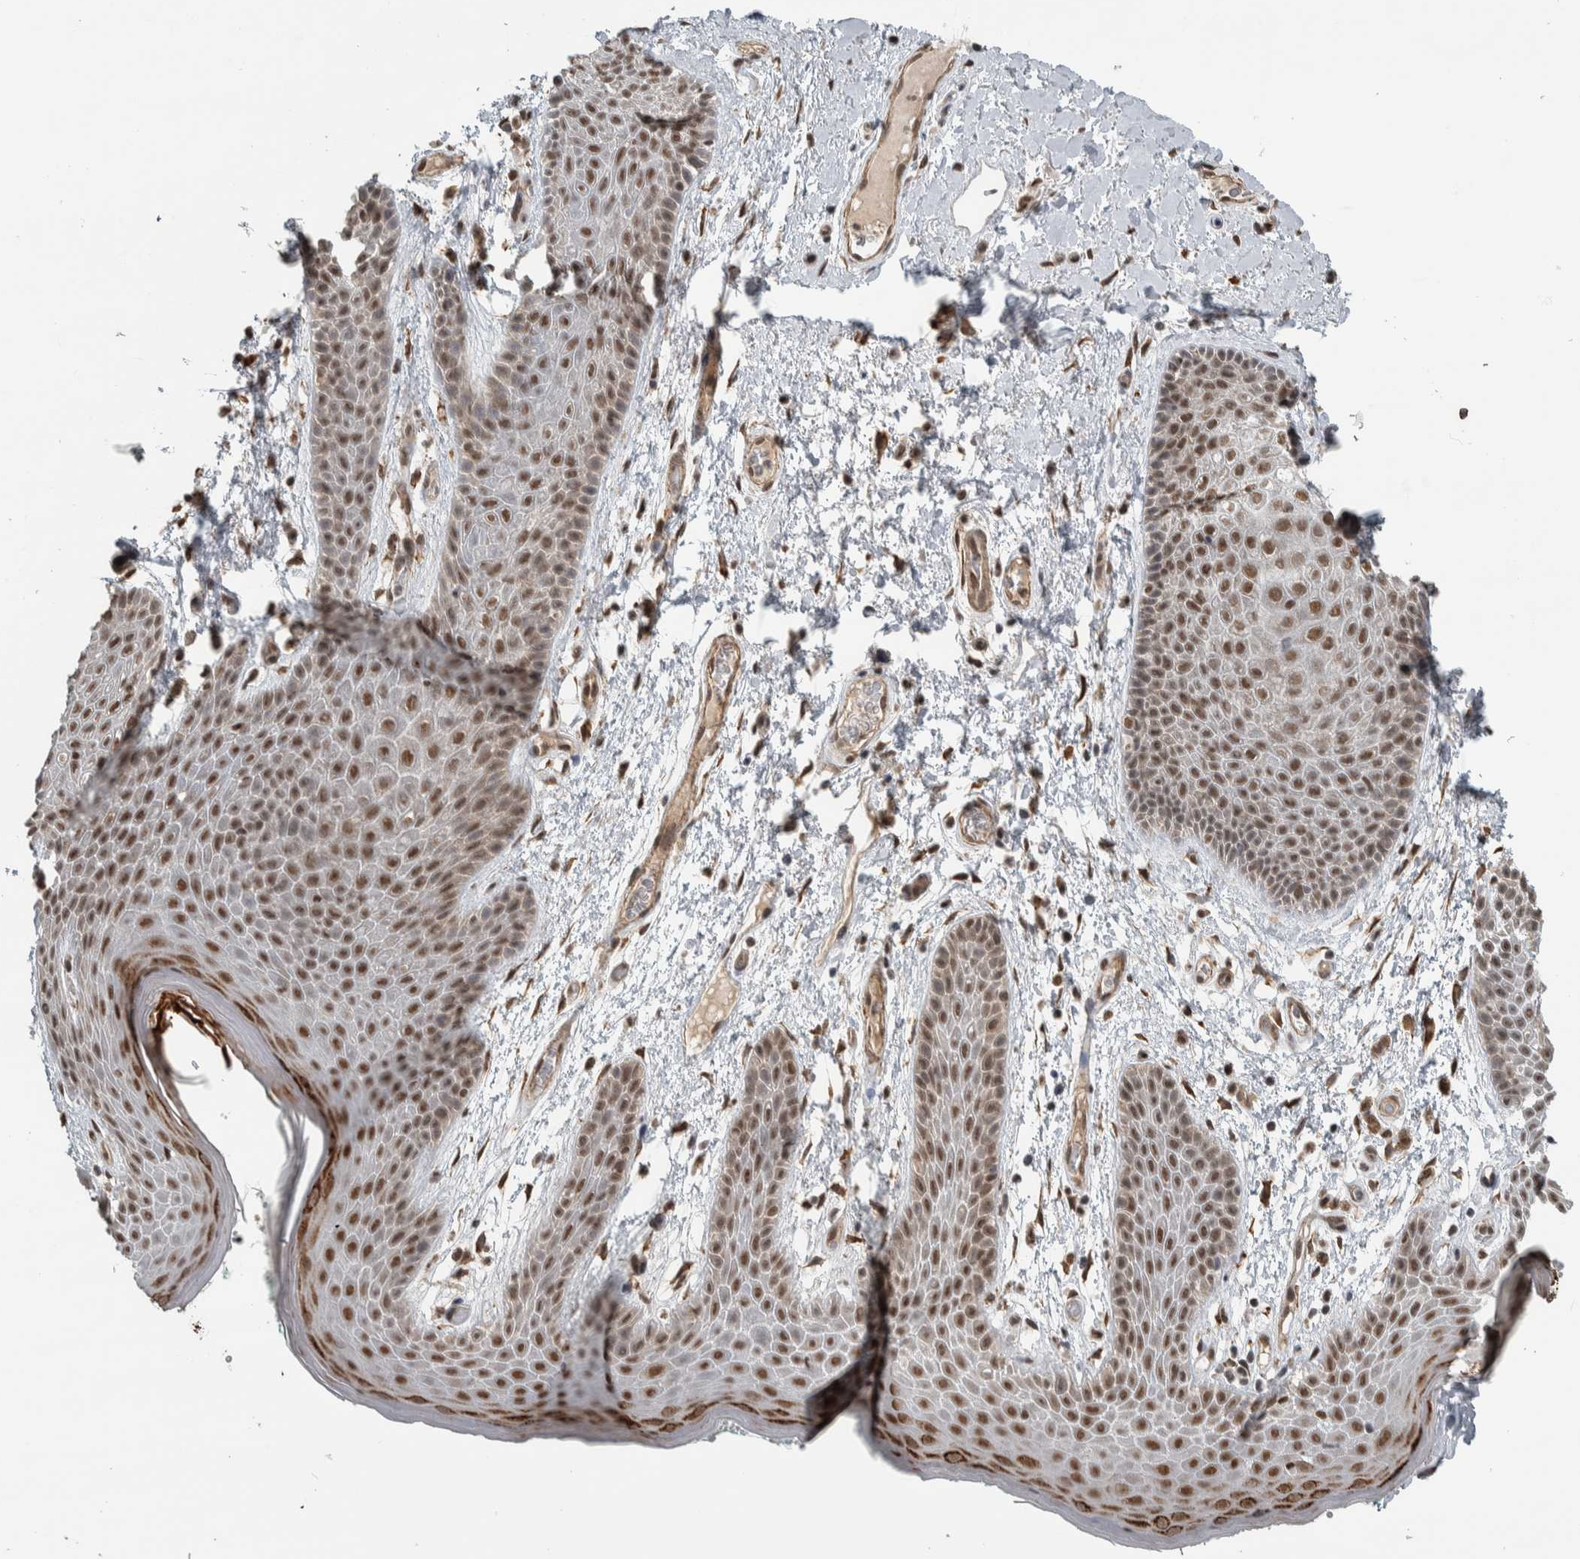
{"staining": {"intensity": "strong", "quantity": ">75%", "location": "nuclear"}, "tissue": "skin", "cell_type": "Epidermal cells", "image_type": "normal", "snomed": [{"axis": "morphology", "description": "Normal tissue, NOS"}, {"axis": "topography", "description": "Anal"}], "caption": "Immunohistochemistry (DAB (3,3'-diaminobenzidine)) staining of unremarkable human skin reveals strong nuclear protein staining in approximately >75% of epidermal cells. (Stains: DAB in brown, nuclei in blue, Microscopy: brightfield microscopy at high magnification).", "gene": "DDX42", "patient": {"sex": "male", "age": 74}}